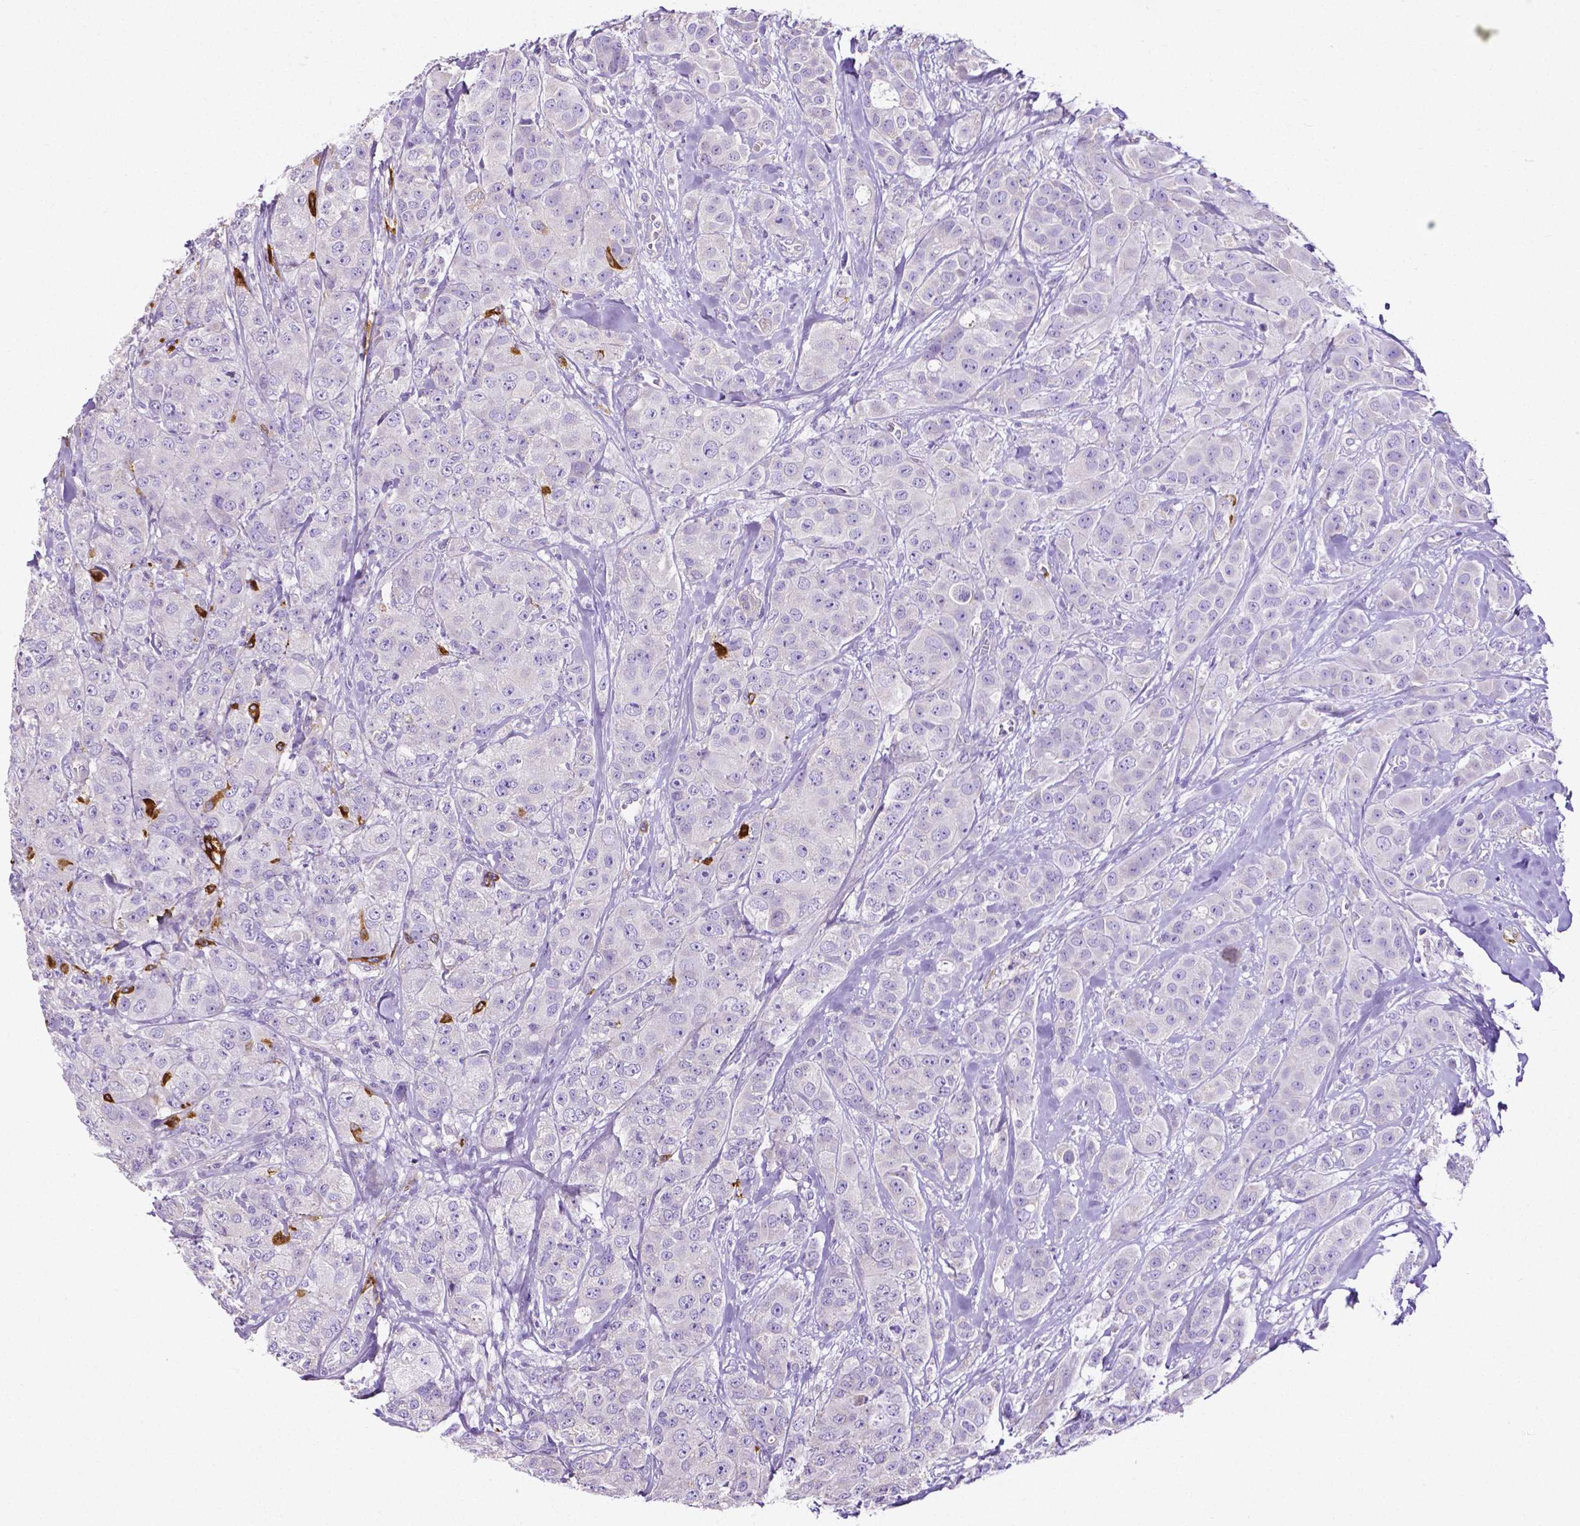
{"staining": {"intensity": "negative", "quantity": "none", "location": "none"}, "tissue": "breast cancer", "cell_type": "Tumor cells", "image_type": "cancer", "snomed": [{"axis": "morphology", "description": "Duct carcinoma"}, {"axis": "topography", "description": "Breast"}], "caption": "A histopathology image of human intraductal carcinoma (breast) is negative for staining in tumor cells.", "gene": "MMP9", "patient": {"sex": "female", "age": 43}}